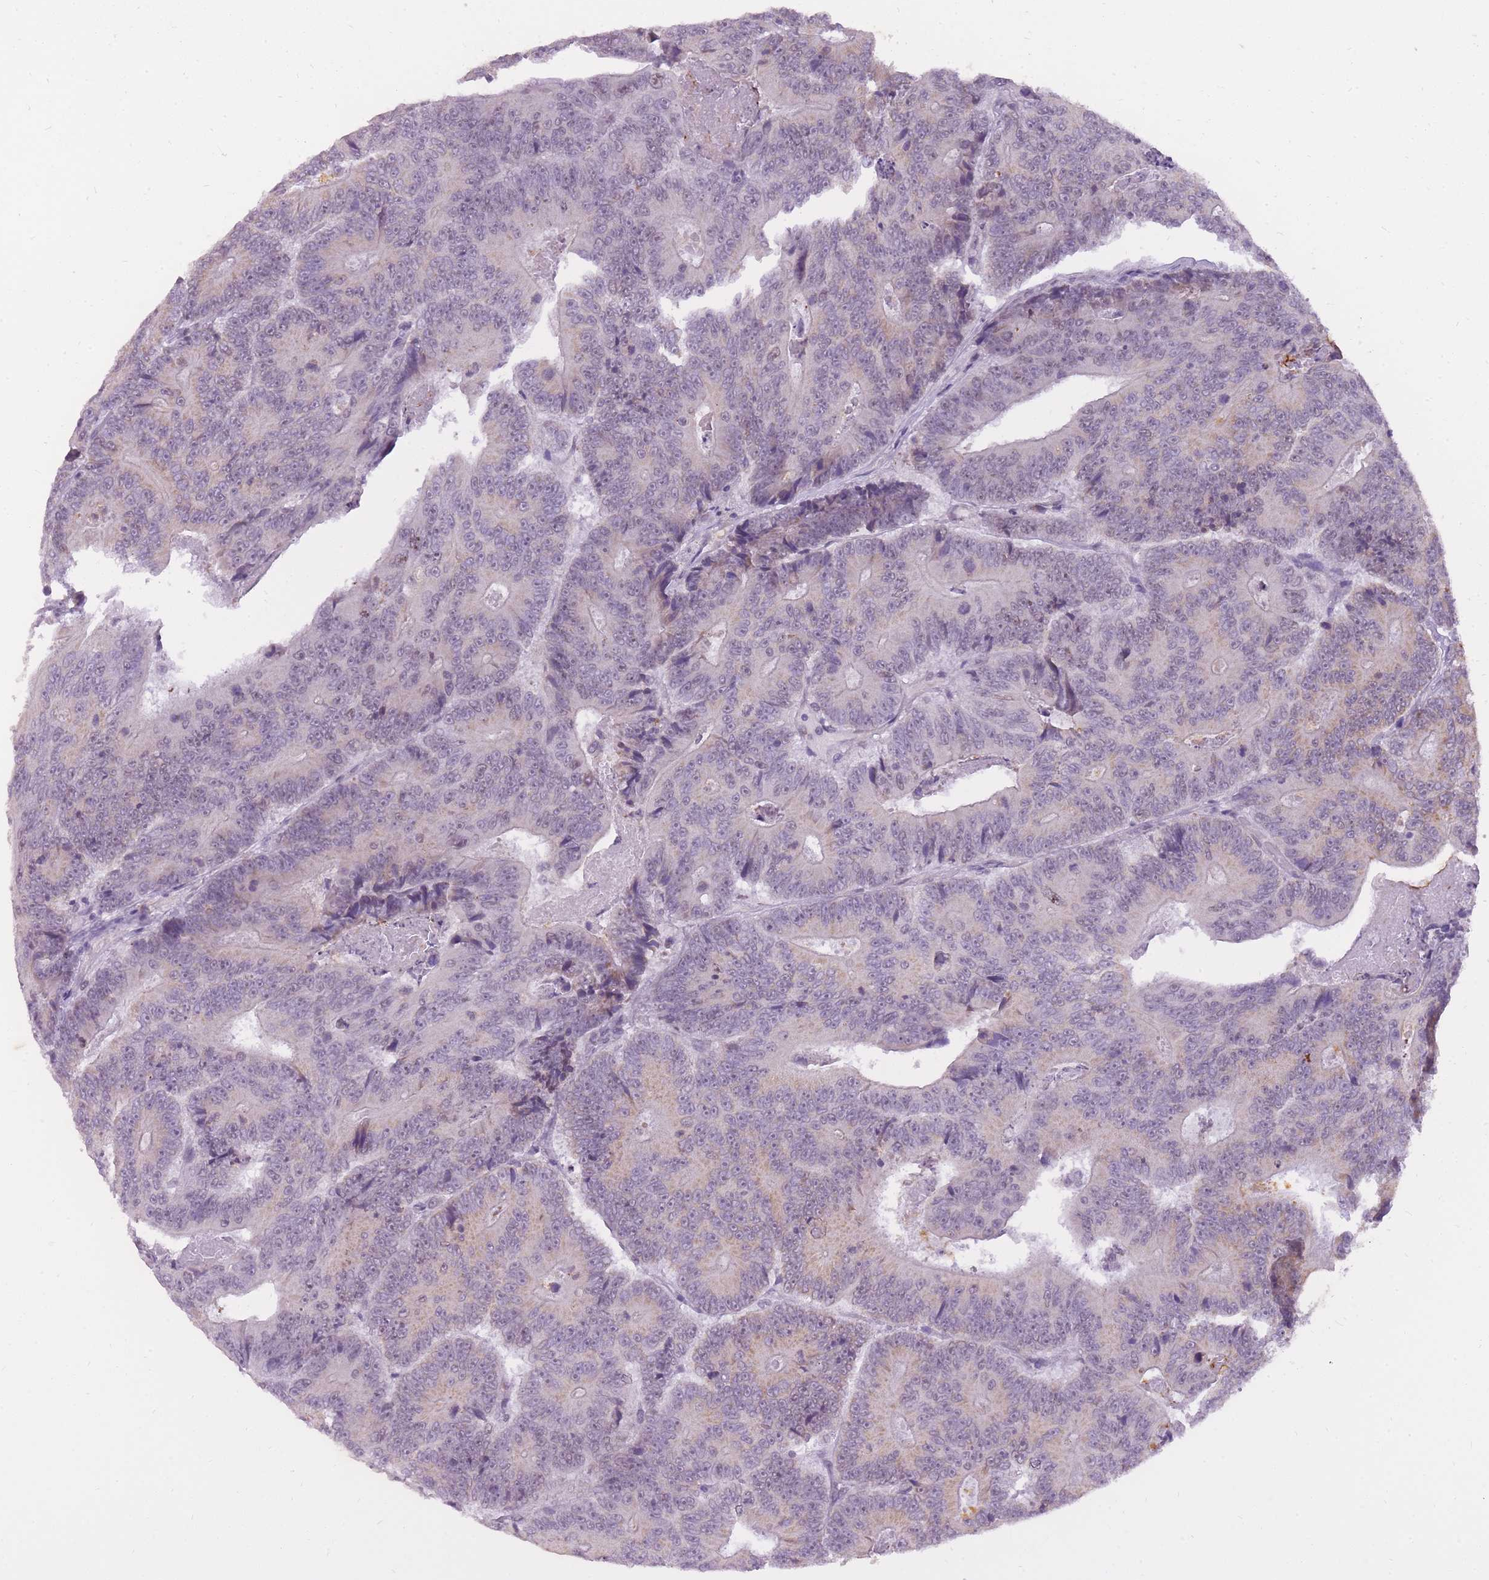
{"staining": {"intensity": "weak", "quantity": "<25%", "location": "cytoplasmic/membranous,nuclear"}, "tissue": "colorectal cancer", "cell_type": "Tumor cells", "image_type": "cancer", "snomed": [{"axis": "morphology", "description": "Adenocarcinoma, NOS"}, {"axis": "topography", "description": "Colon"}], "caption": "DAB immunohistochemical staining of colorectal adenocarcinoma displays no significant staining in tumor cells.", "gene": "TIGD1", "patient": {"sex": "male", "age": 83}}